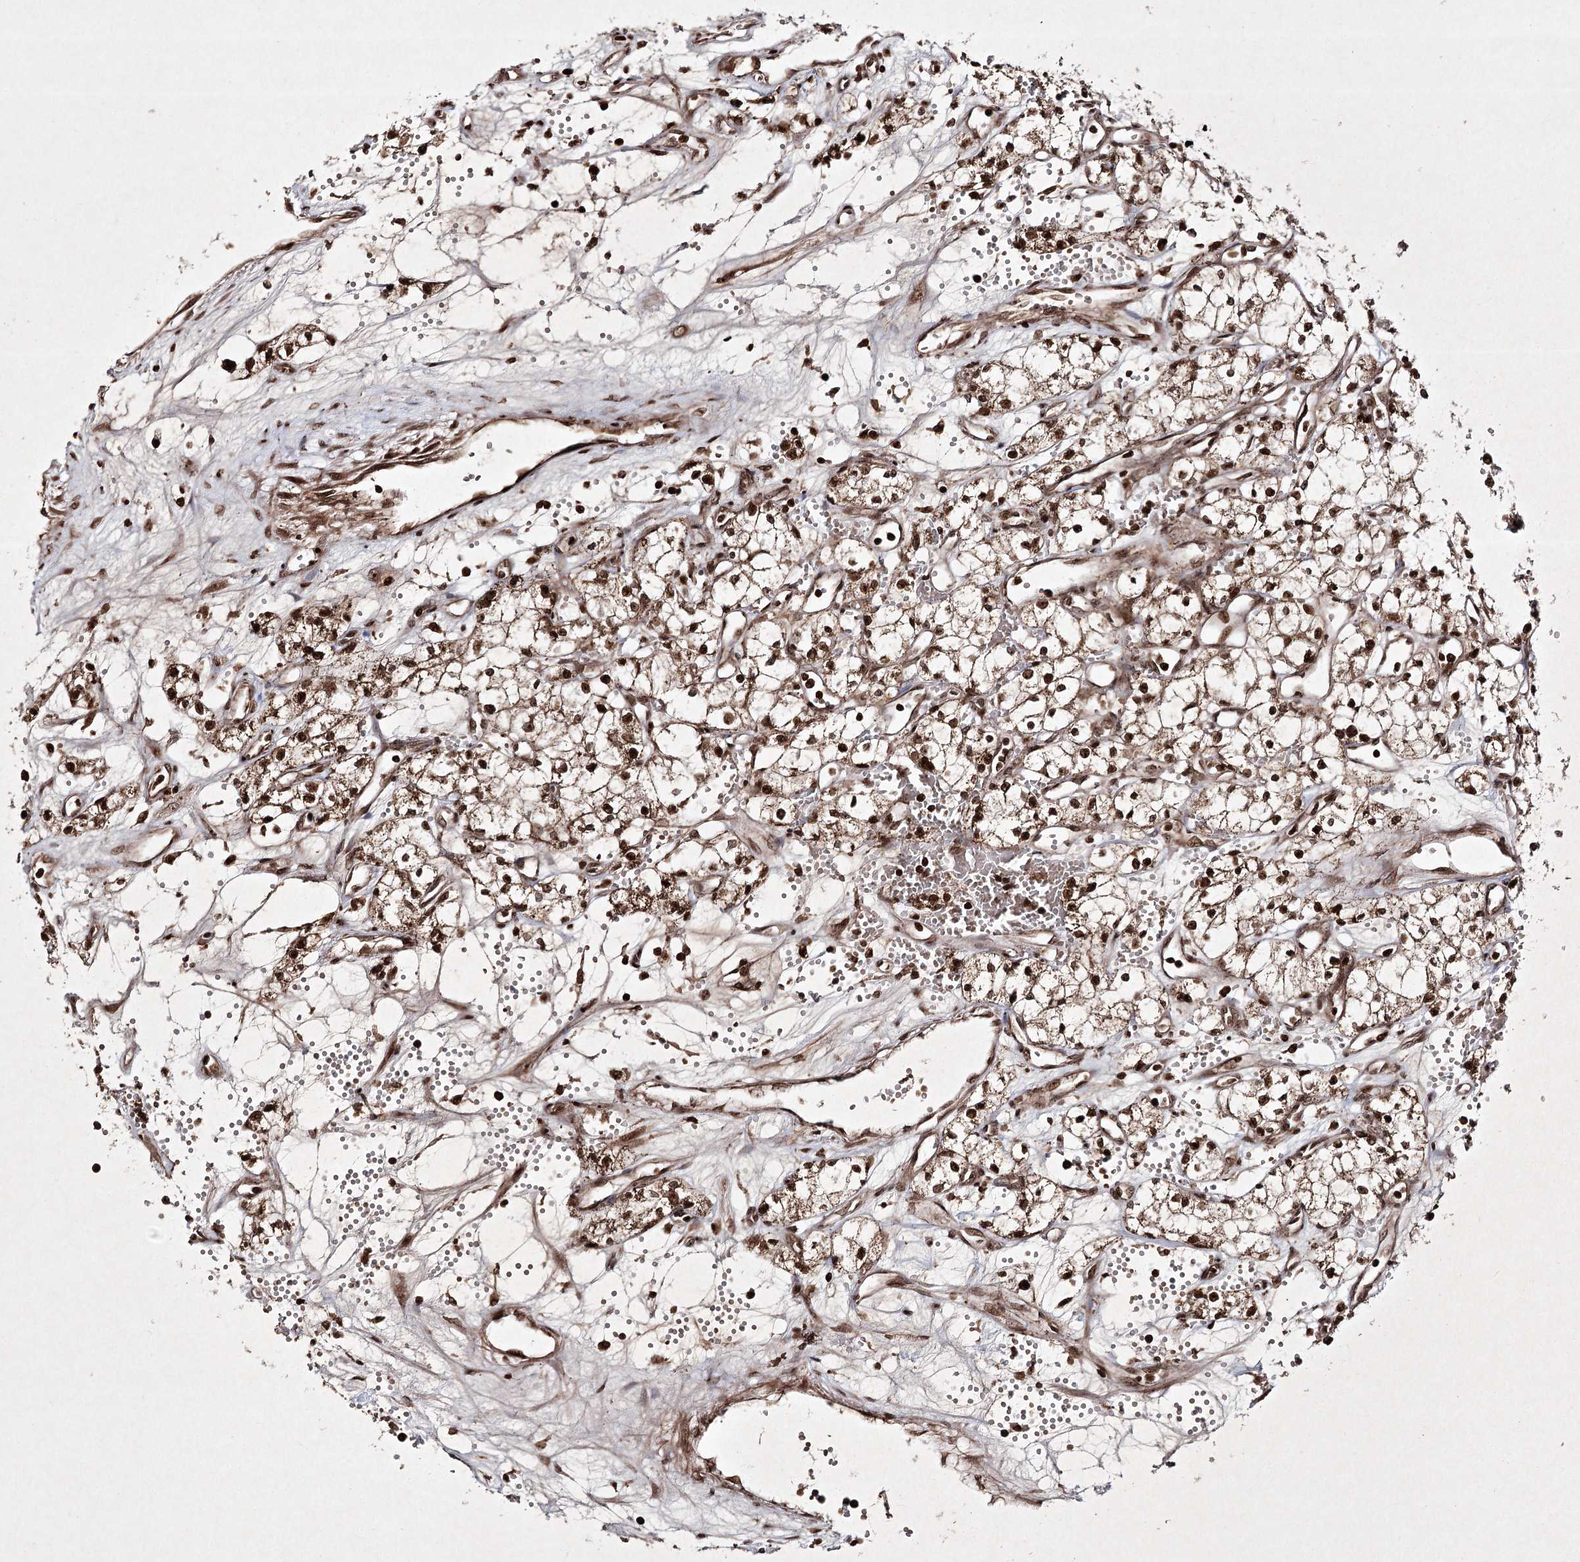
{"staining": {"intensity": "strong", "quantity": ">75%", "location": "cytoplasmic/membranous,nuclear"}, "tissue": "renal cancer", "cell_type": "Tumor cells", "image_type": "cancer", "snomed": [{"axis": "morphology", "description": "Adenocarcinoma, NOS"}, {"axis": "topography", "description": "Kidney"}], "caption": "The micrograph exhibits immunohistochemical staining of renal adenocarcinoma. There is strong cytoplasmic/membranous and nuclear staining is identified in about >75% of tumor cells.", "gene": "CARM1", "patient": {"sex": "male", "age": 59}}